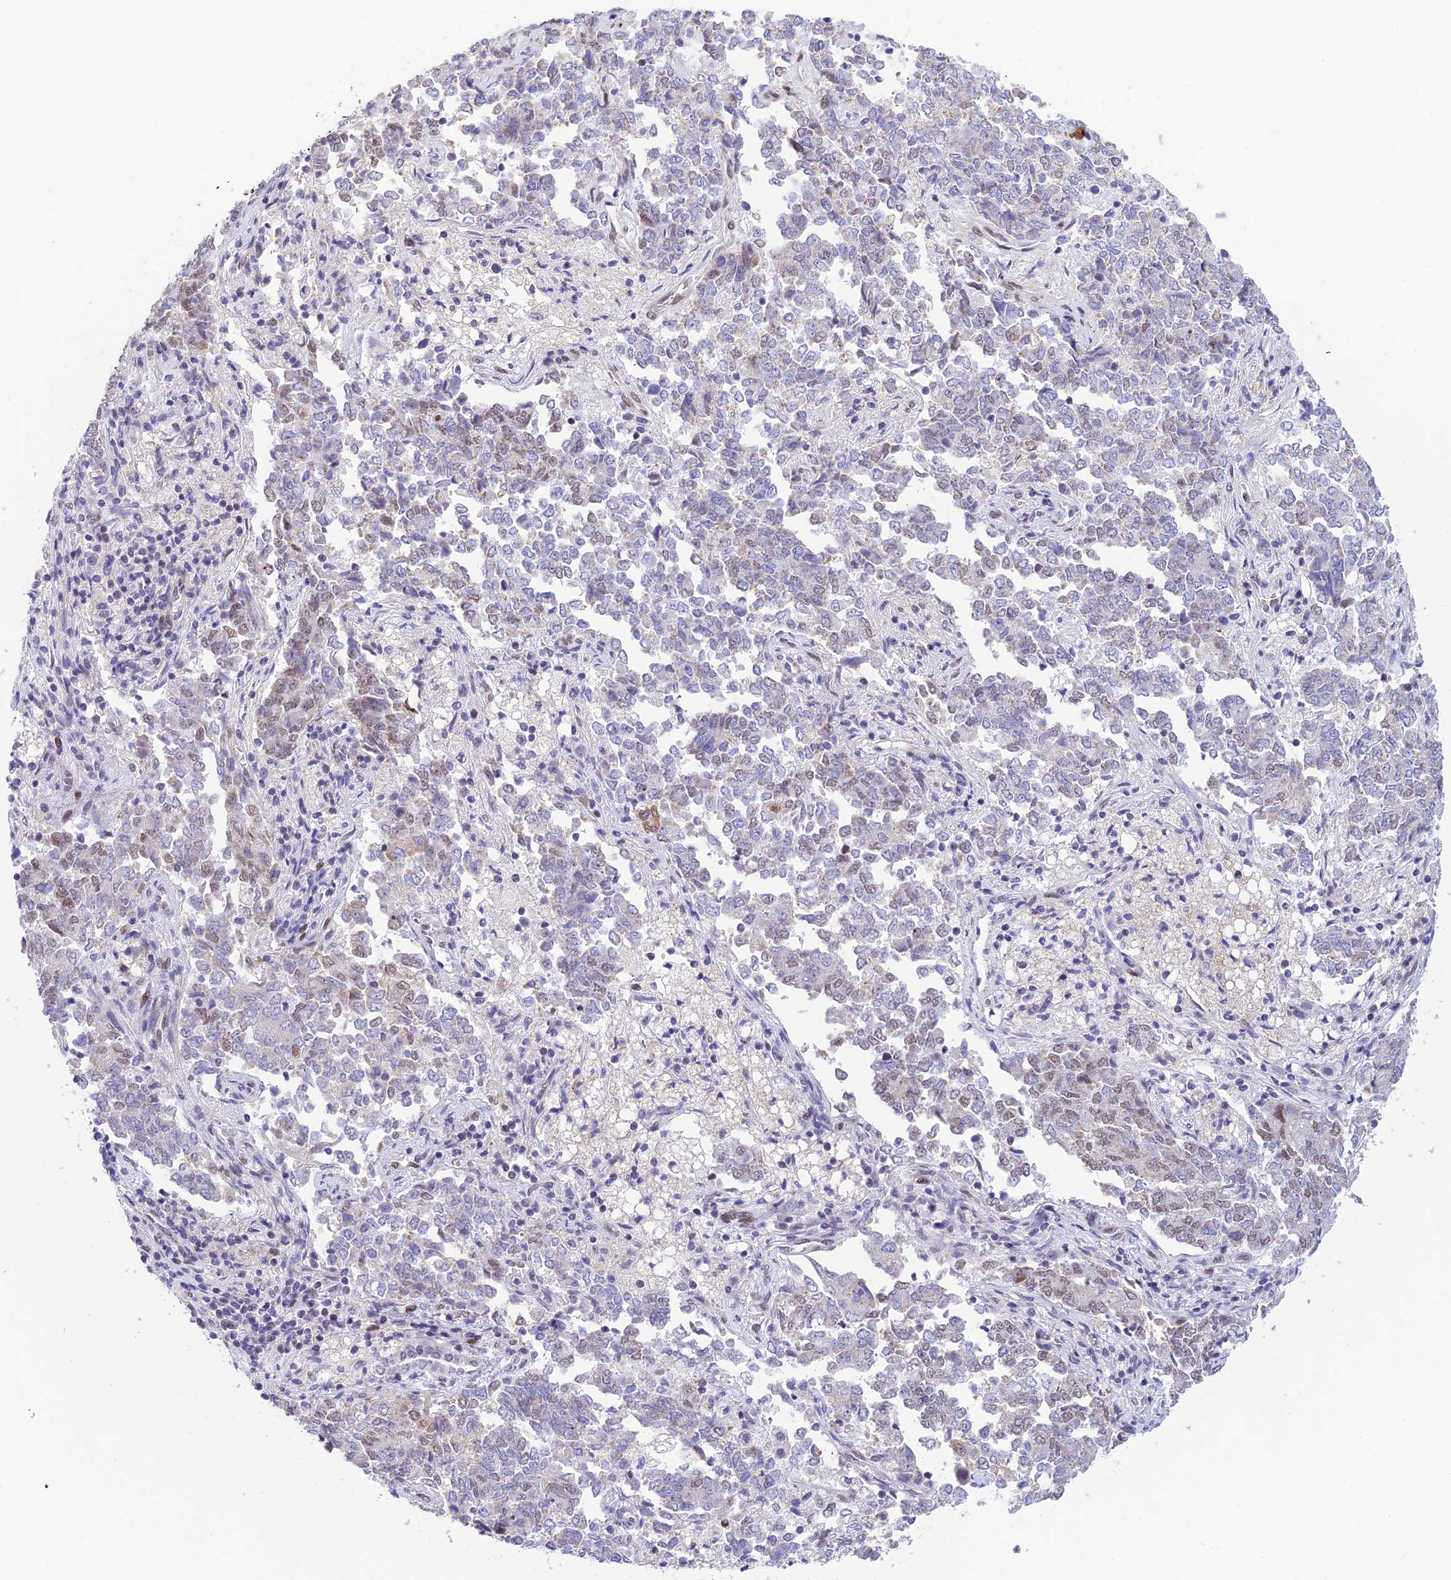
{"staining": {"intensity": "weak", "quantity": "<25%", "location": "nuclear"}, "tissue": "endometrial cancer", "cell_type": "Tumor cells", "image_type": "cancer", "snomed": [{"axis": "morphology", "description": "Adenocarcinoma, NOS"}, {"axis": "topography", "description": "Endometrium"}], "caption": "Immunohistochemical staining of endometrial cancer (adenocarcinoma) exhibits no significant staining in tumor cells.", "gene": "WDR55", "patient": {"sex": "female", "age": 80}}